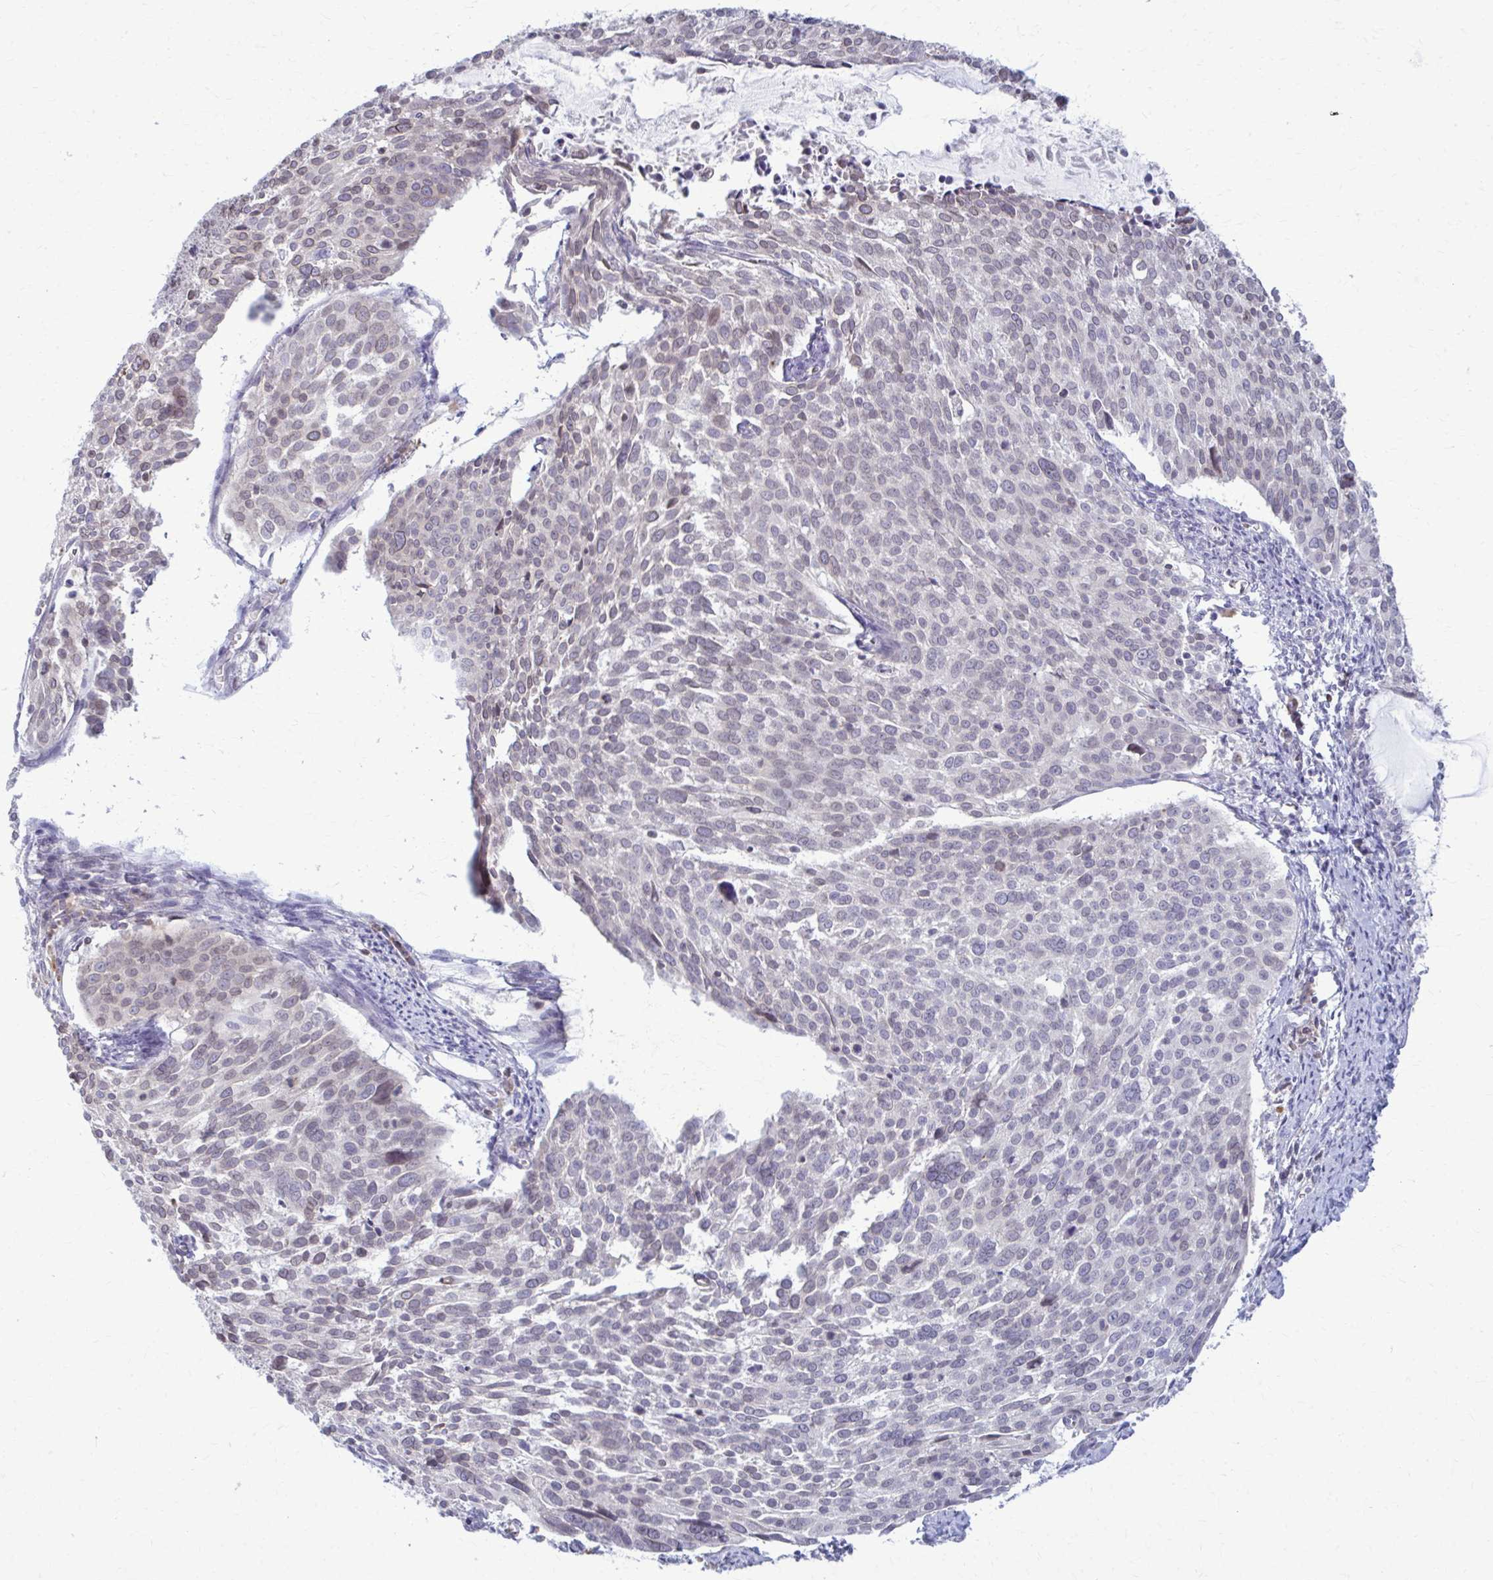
{"staining": {"intensity": "negative", "quantity": "none", "location": "none"}, "tissue": "cervical cancer", "cell_type": "Tumor cells", "image_type": "cancer", "snomed": [{"axis": "morphology", "description": "Squamous cell carcinoma, NOS"}, {"axis": "topography", "description": "Cervix"}], "caption": "Immunohistochemical staining of human cervical squamous cell carcinoma reveals no significant positivity in tumor cells.", "gene": "MCRIP2", "patient": {"sex": "female", "age": 39}}